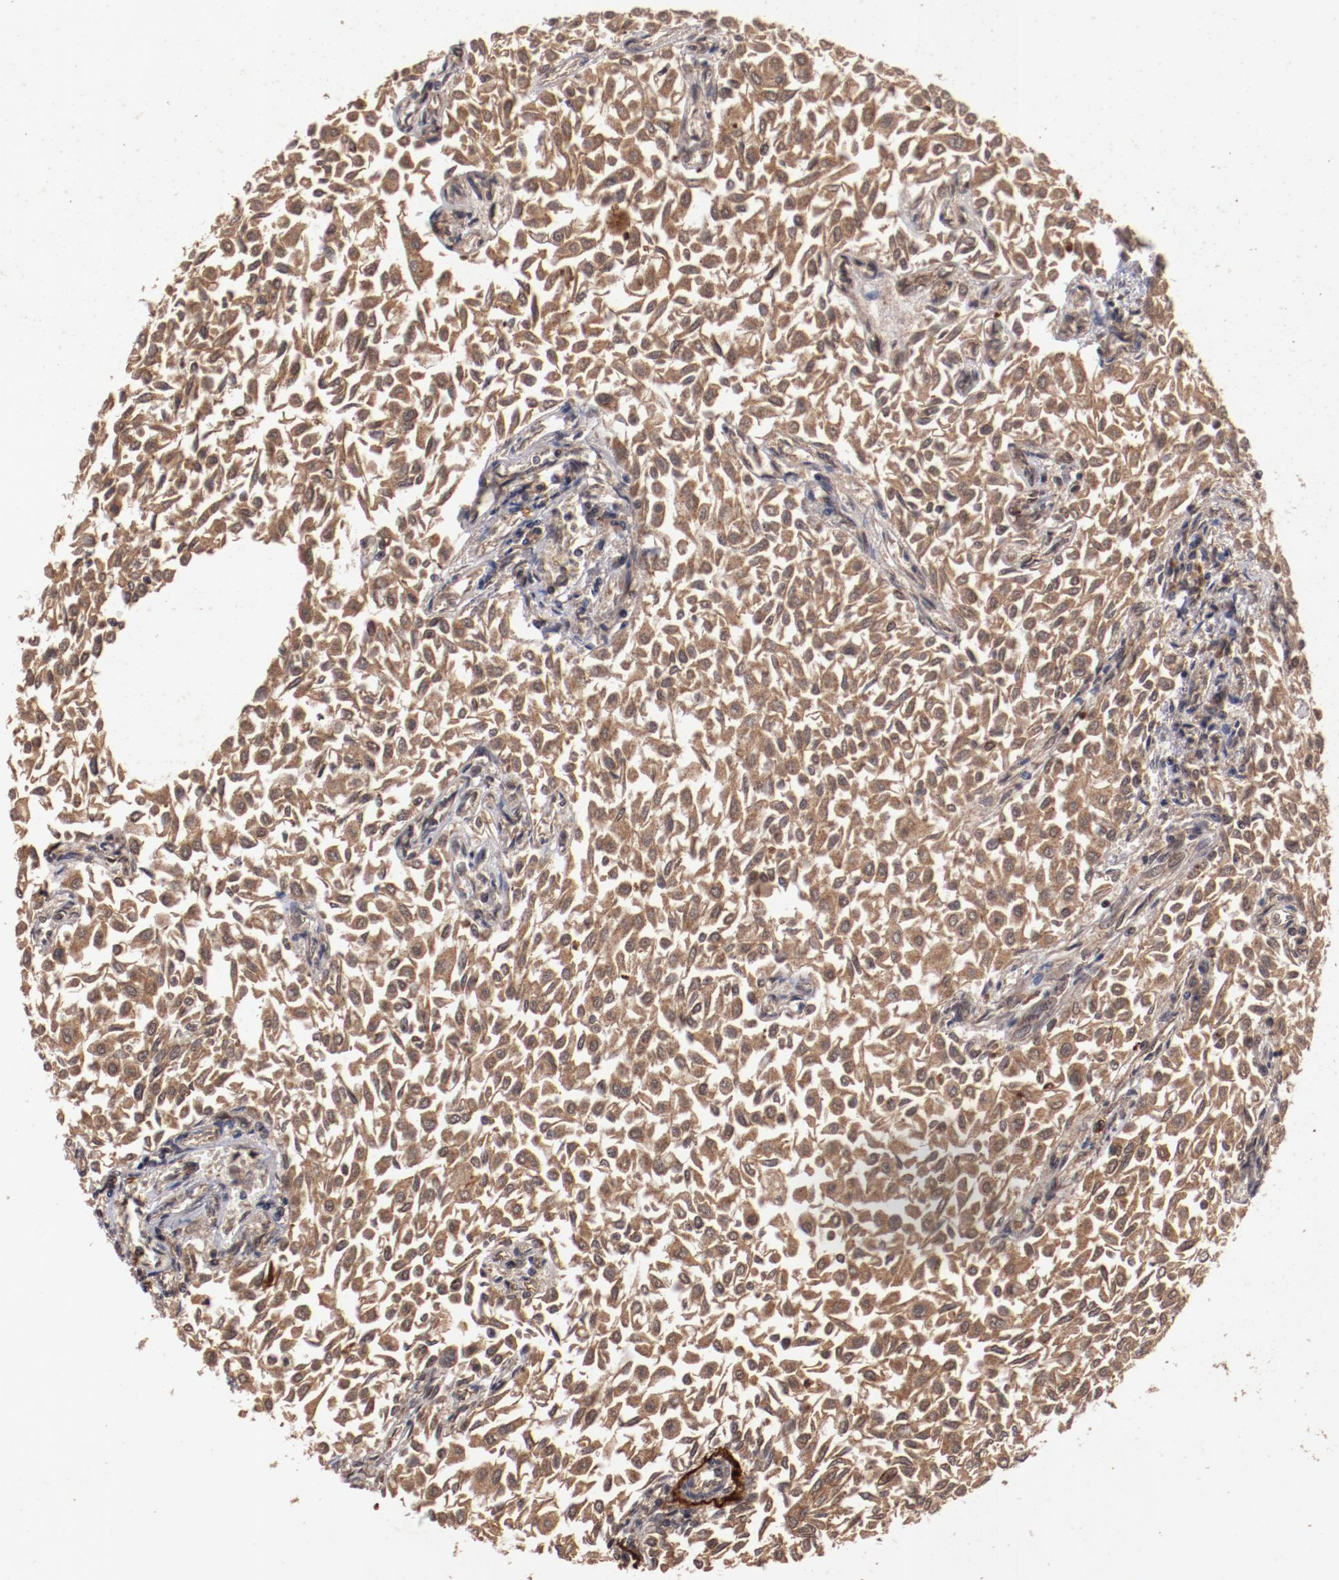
{"staining": {"intensity": "strong", "quantity": ">75%", "location": "cytoplasmic/membranous"}, "tissue": "urothelial cancer", "cell_type": "Tumor cells", "image_type": "cancer", "snomed": [{"axis": "morphology", "description": "Urothelial carcinoma, Low grade"}, {"axis": "topography", "description": "Urinary bladder"}], "caption": "The image shows a brown stain indicating the presence of a protein in the cytoplasmic/membranous of tumor cells in urothelial carcinoma (low-grade). Nuclei are stained in blue.", "gene": "TENM1", "patient": {"sex": "male", "age": 64}}